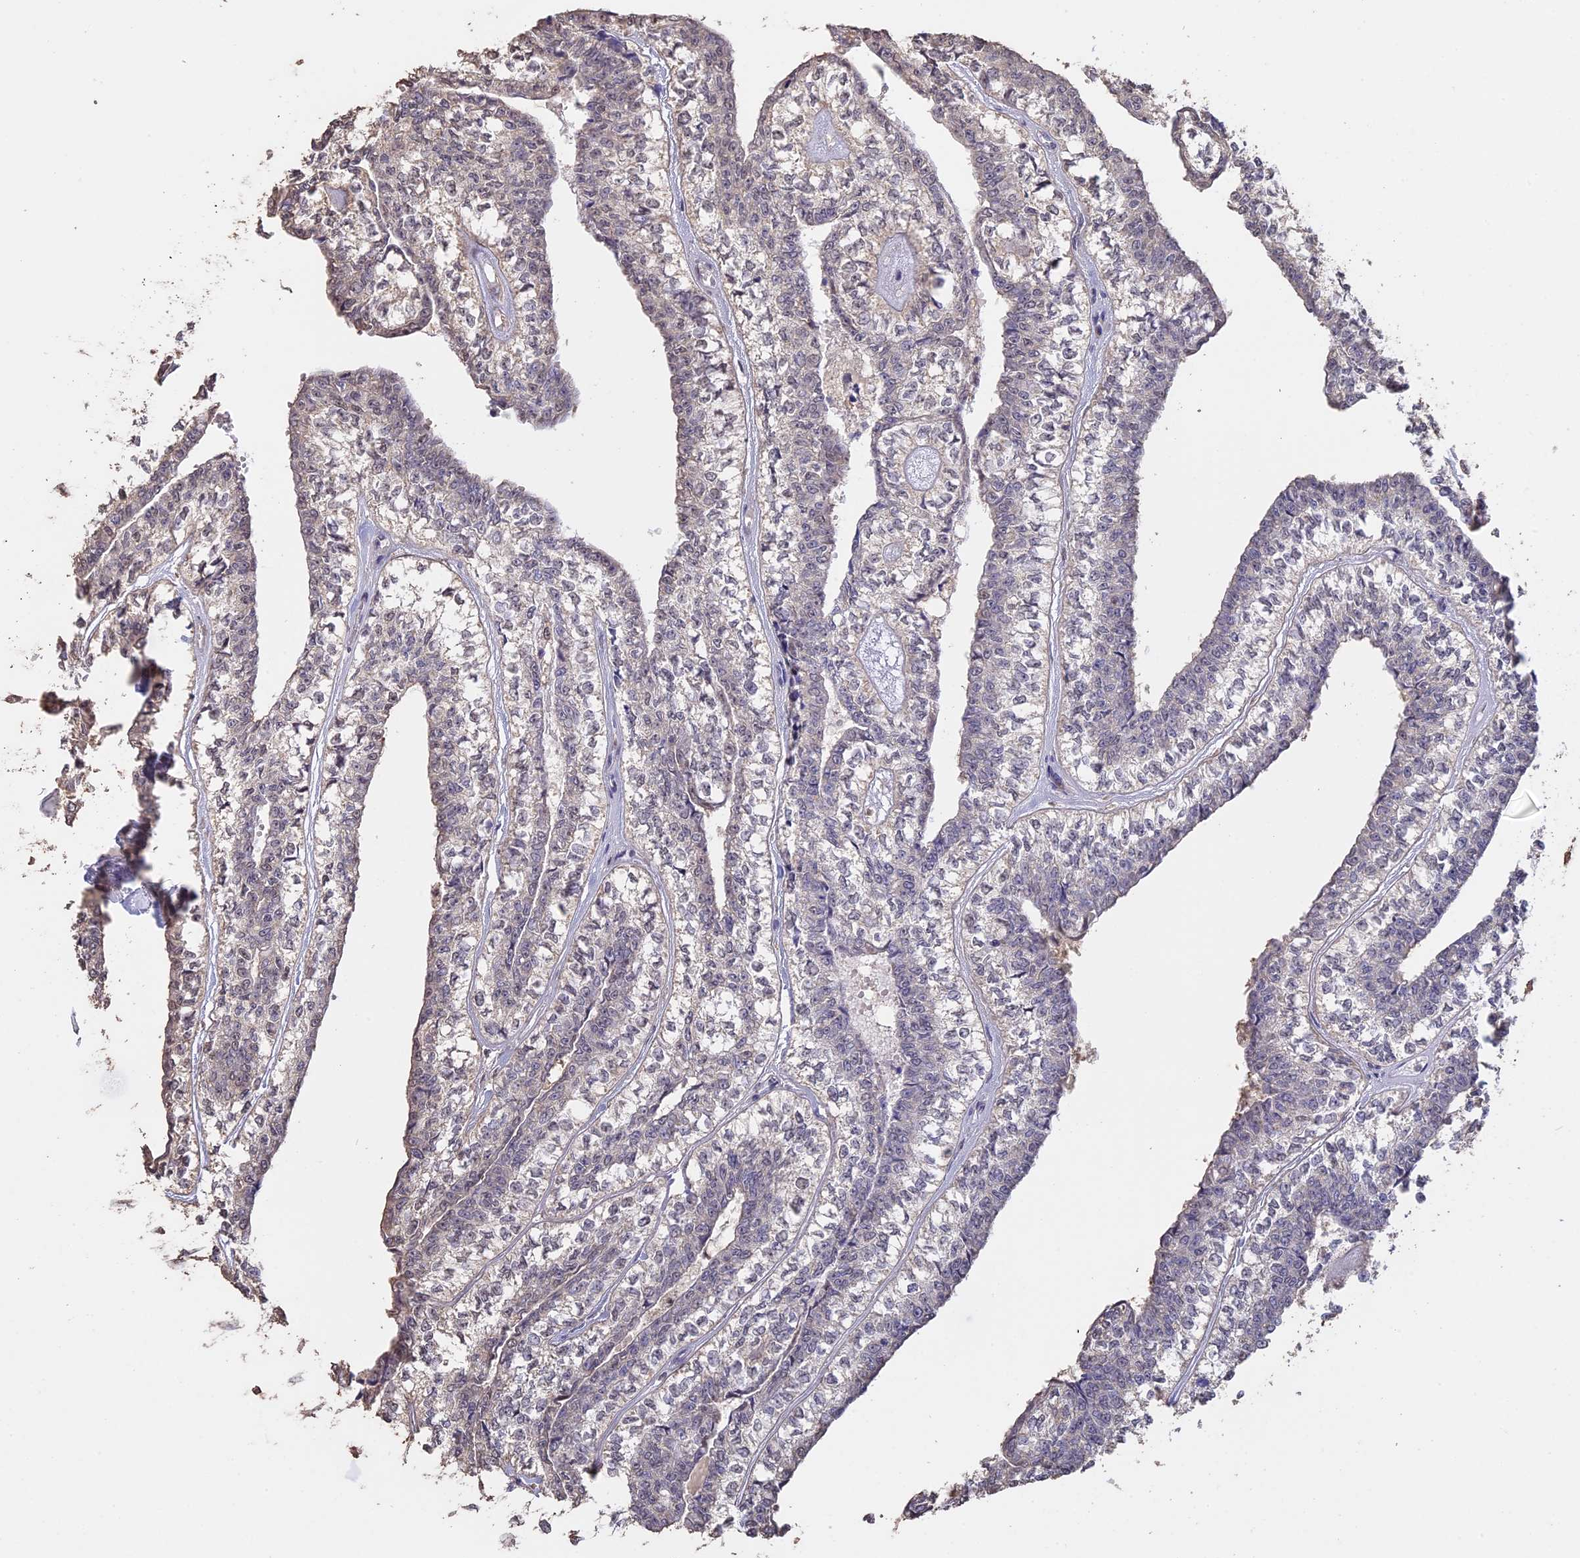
{"staining": {"intensity": "negative", "quantity": "none", "location": "none"}, "tissue": "head and neck cancer", "cell_type": "Tumor cells", "image_type": "cancer", "snomed": [{"axis": "morphology", "description": "Adenocarcinoma, NOS"}, {"axis": "topography", "description": "Head-Neck"}], "caption": "This is an immunohistochemistry image of human head and neck cancer (adenocarcinoma). There is no expression in tumor cells.", "gene": "PSMC6", "patient": {"sex": "female", "age": 73}}